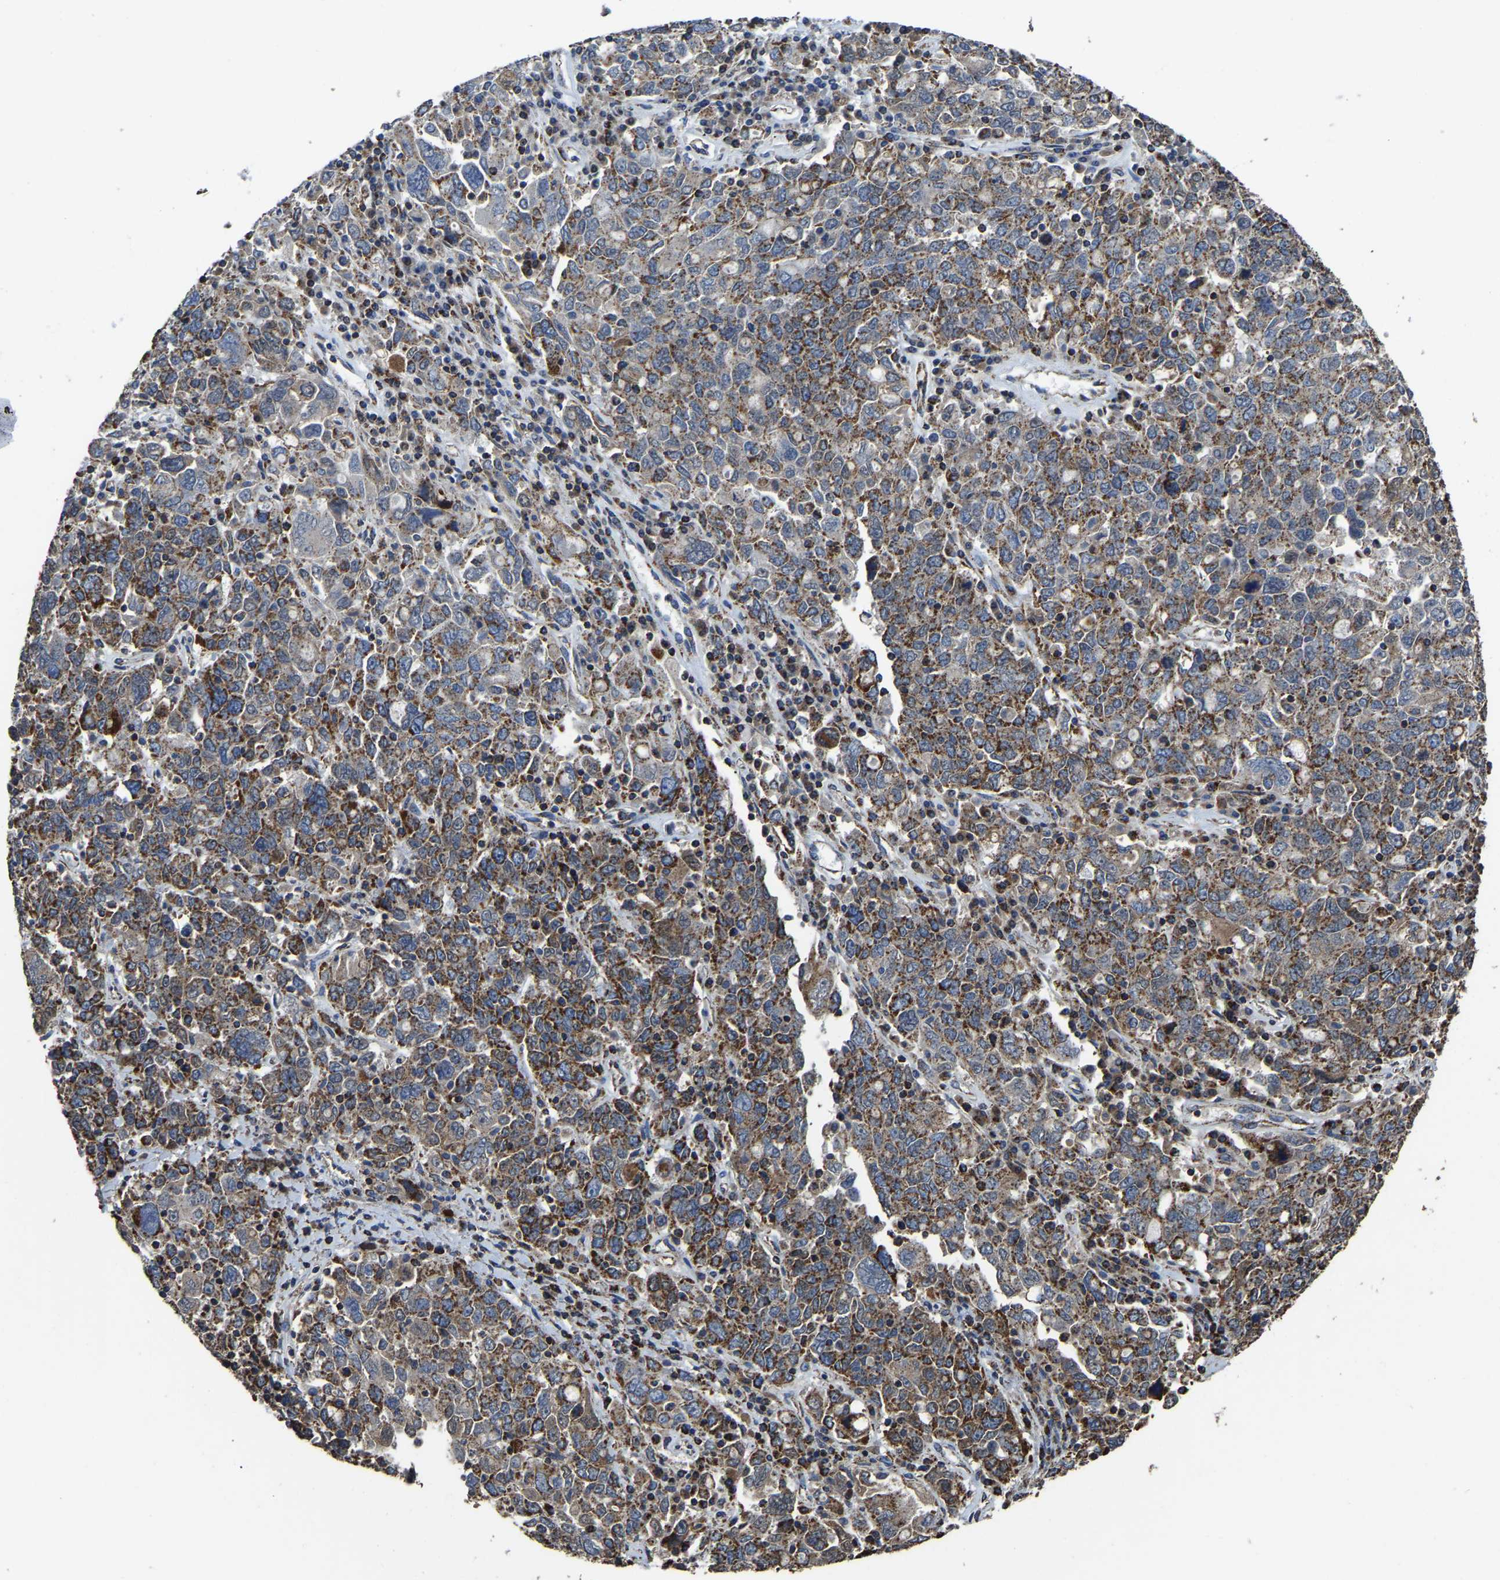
{"staining": {"intensity": "moderate", "quantity": ">75%", "location": "cytoplasmic/membranous"}, "tissue": "ovarian cancer", "cell_type": "Tumor cells", "image_type": "cancer", "snomed": [{"axis": "morphology", "description": "Carcinoma, endometroid"}, {"axis": "topography", "description": "Ovary"}], "caption": "High-power microscopy captured an immunohistochemistry (IHC) micrograph of ovarian cancer (endometroid carcinoma), revealing moderate cytoplasmic/membranous expression in approximately >75% of tumor cells. (brown staining indicates protein expression, while blue staining denotes nuclei).", "gene": "ETFA", "patient": {"sex": "female", "age": 62}}